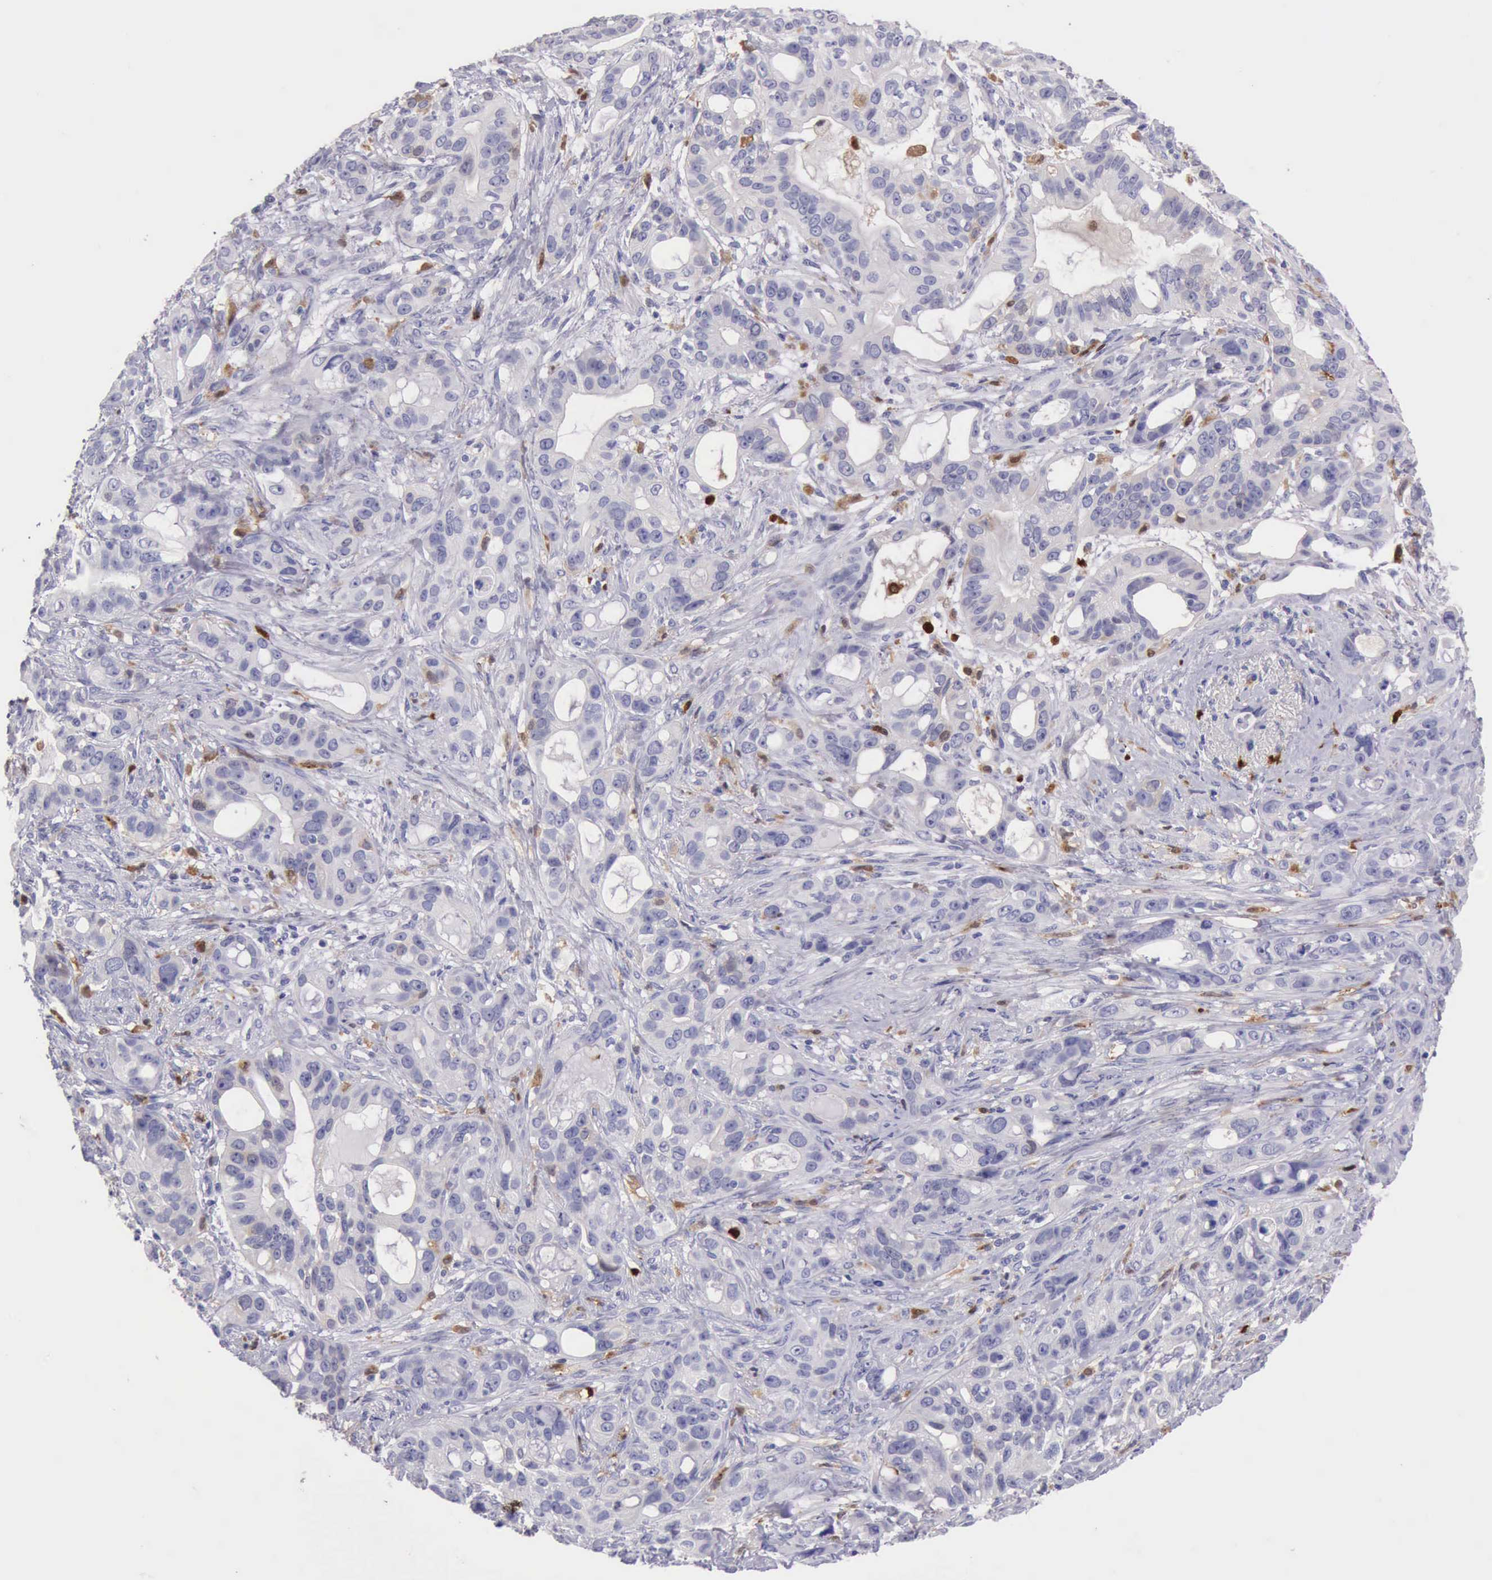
{"staining": {"intensity": "negative", "quantity": "none", "location": "none"}, "tissue": "stomach cancer", "cell_type": "Tumor cells", "image_type": "cancer", "snomed": [{"axis": "morphology", "description": "Adenocarcinoma, NOS"}, {"axis": "topography", "description": "Stomach, upper"}], "caption": "Immunohistochemical staining of stomach adenocarcinoma reveals no significant expression in tumor cells.", "gene": "CSTA", "patient": {"sex": "male", "age": 47}}